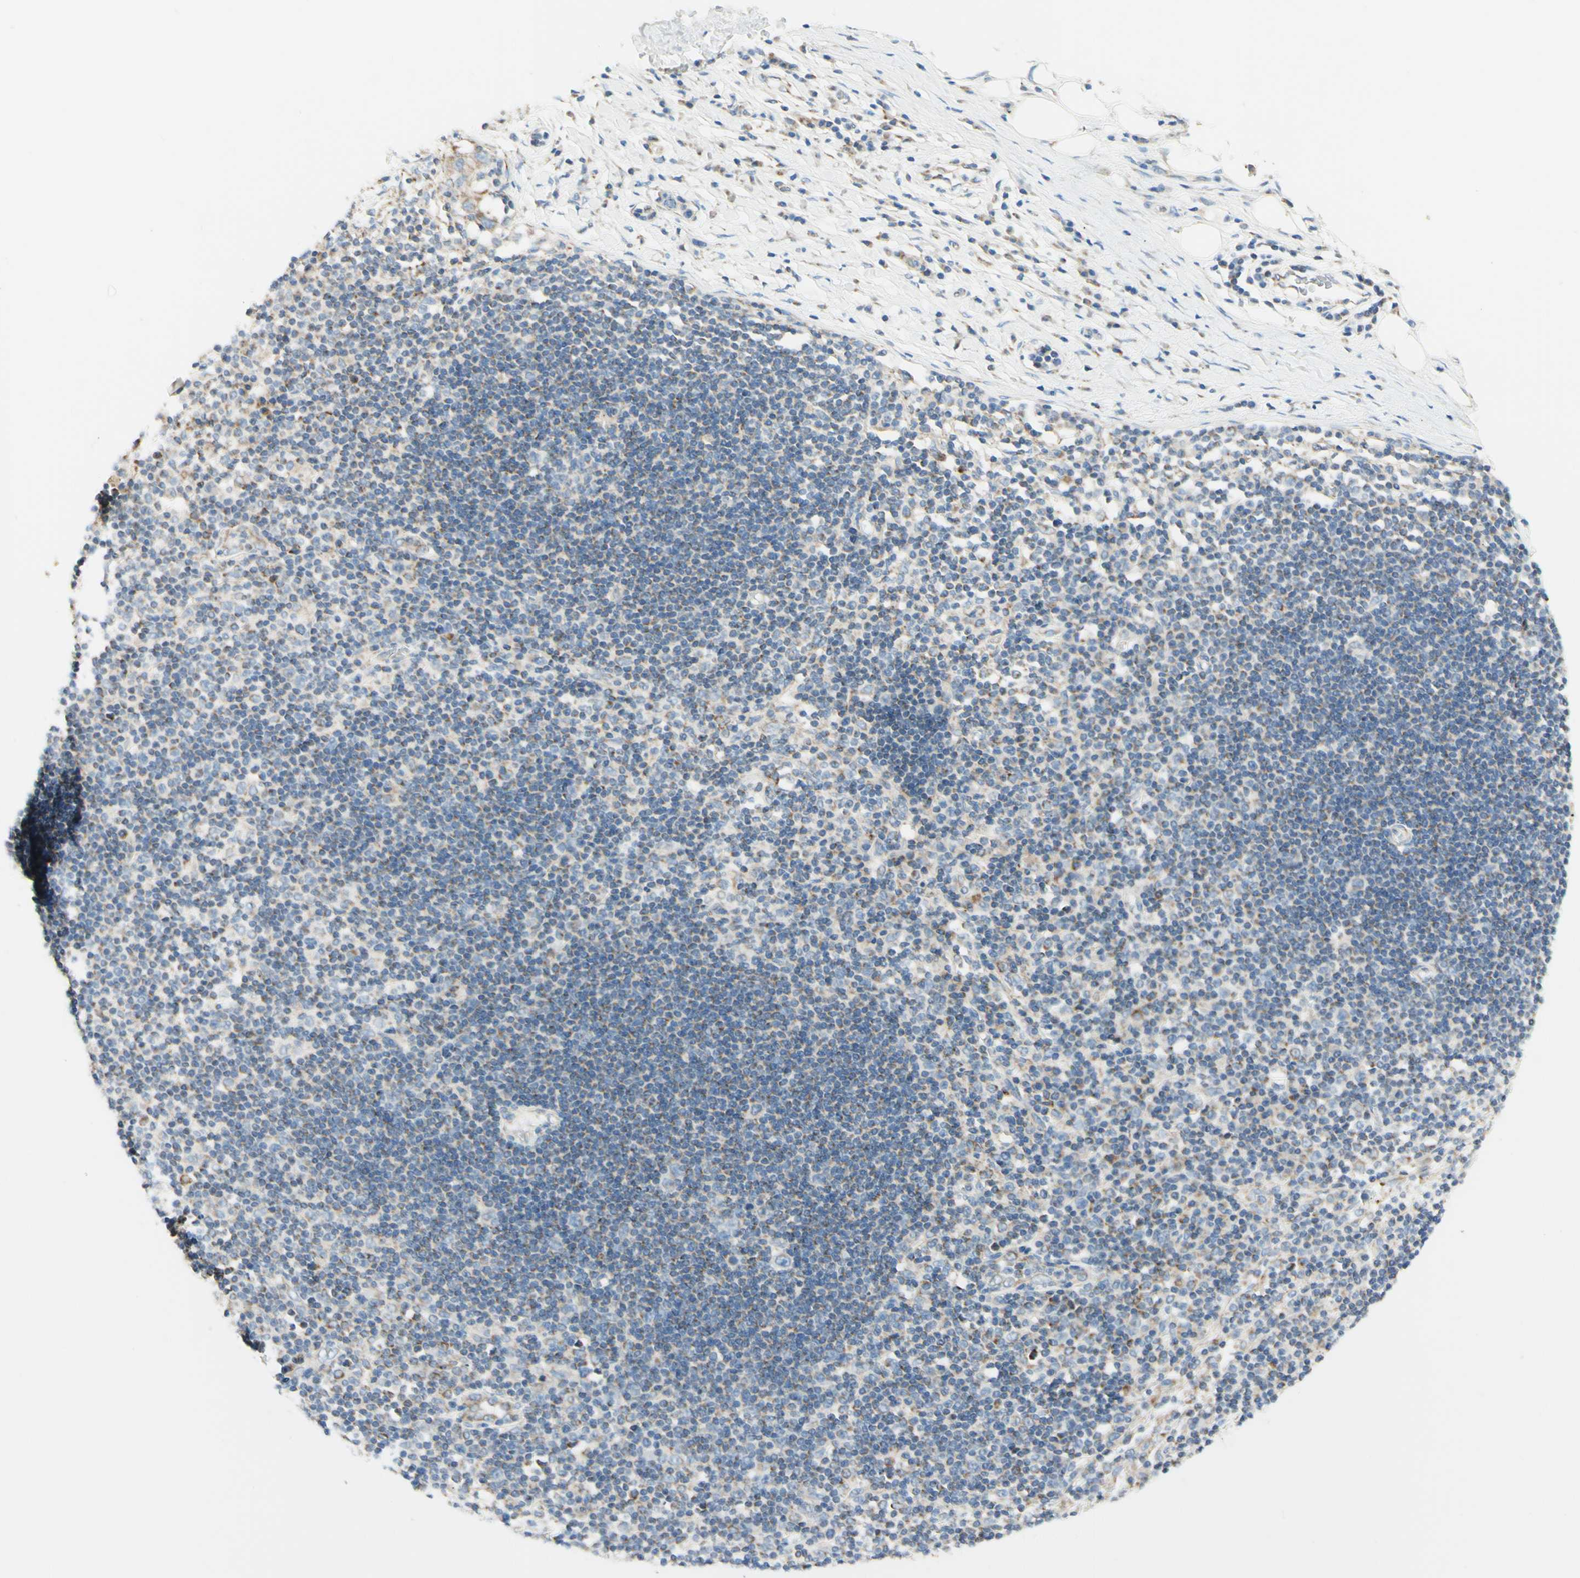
{"staining": {"intensity": "negative", "quantity": "none", "location": "none"}, "tissue": "adipose tissue", "cell_type": "Adipocytes", "image_type": "normal", "snomed": [{"axis": "morphology", "description": "Normal tissue, NOS"}, {"axis": "morphology", "description": "Adenocarcinoma, NOS"}, {"axis": "topography", "description": "Esophagus"}], "caption": "This is an IHC histopathology image of normal adipose tissue. There is no staining in adipocytes.", "gene": "ARMC10", "patient": {"sex": "male", "age": 62}}